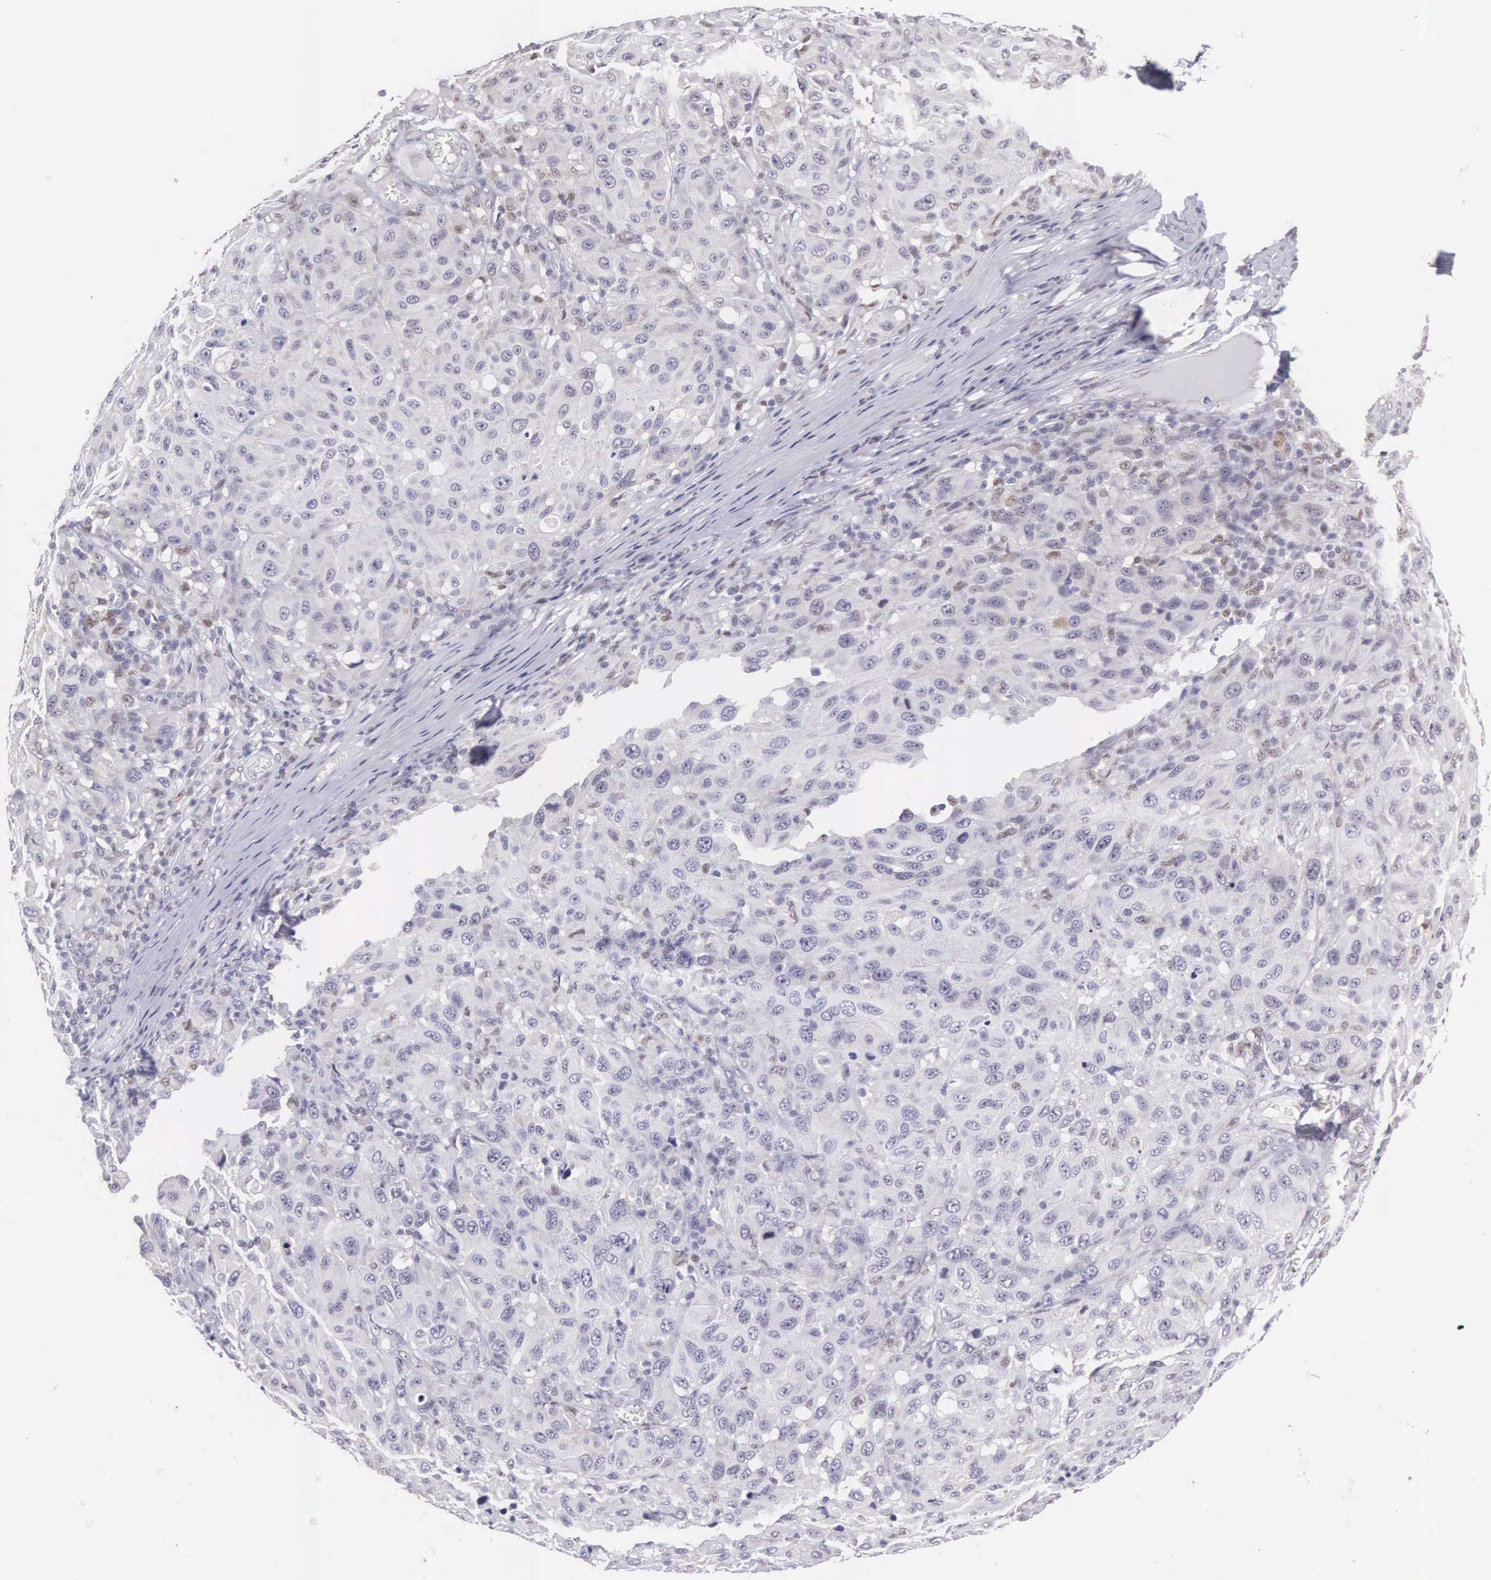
{"staining": {"intensity": "negative", "quantity": "none", "location": "none"}, "tissue": "melanoma", "cell_type": "Tumor cells", "image_type": "cancer", "snomed": [{"axis": "morphology", "description": "Malignant melanoma, NOS"}, {"axis": "topography", "description": "Skin"}], "caption": "A high-resolution micrograph shows immunohistochemistry staining of melanoma, which demonstrates no significant staining in tumor cells.", "gene": "ETV6", "patient": {"sex": "female", "age": 77}}